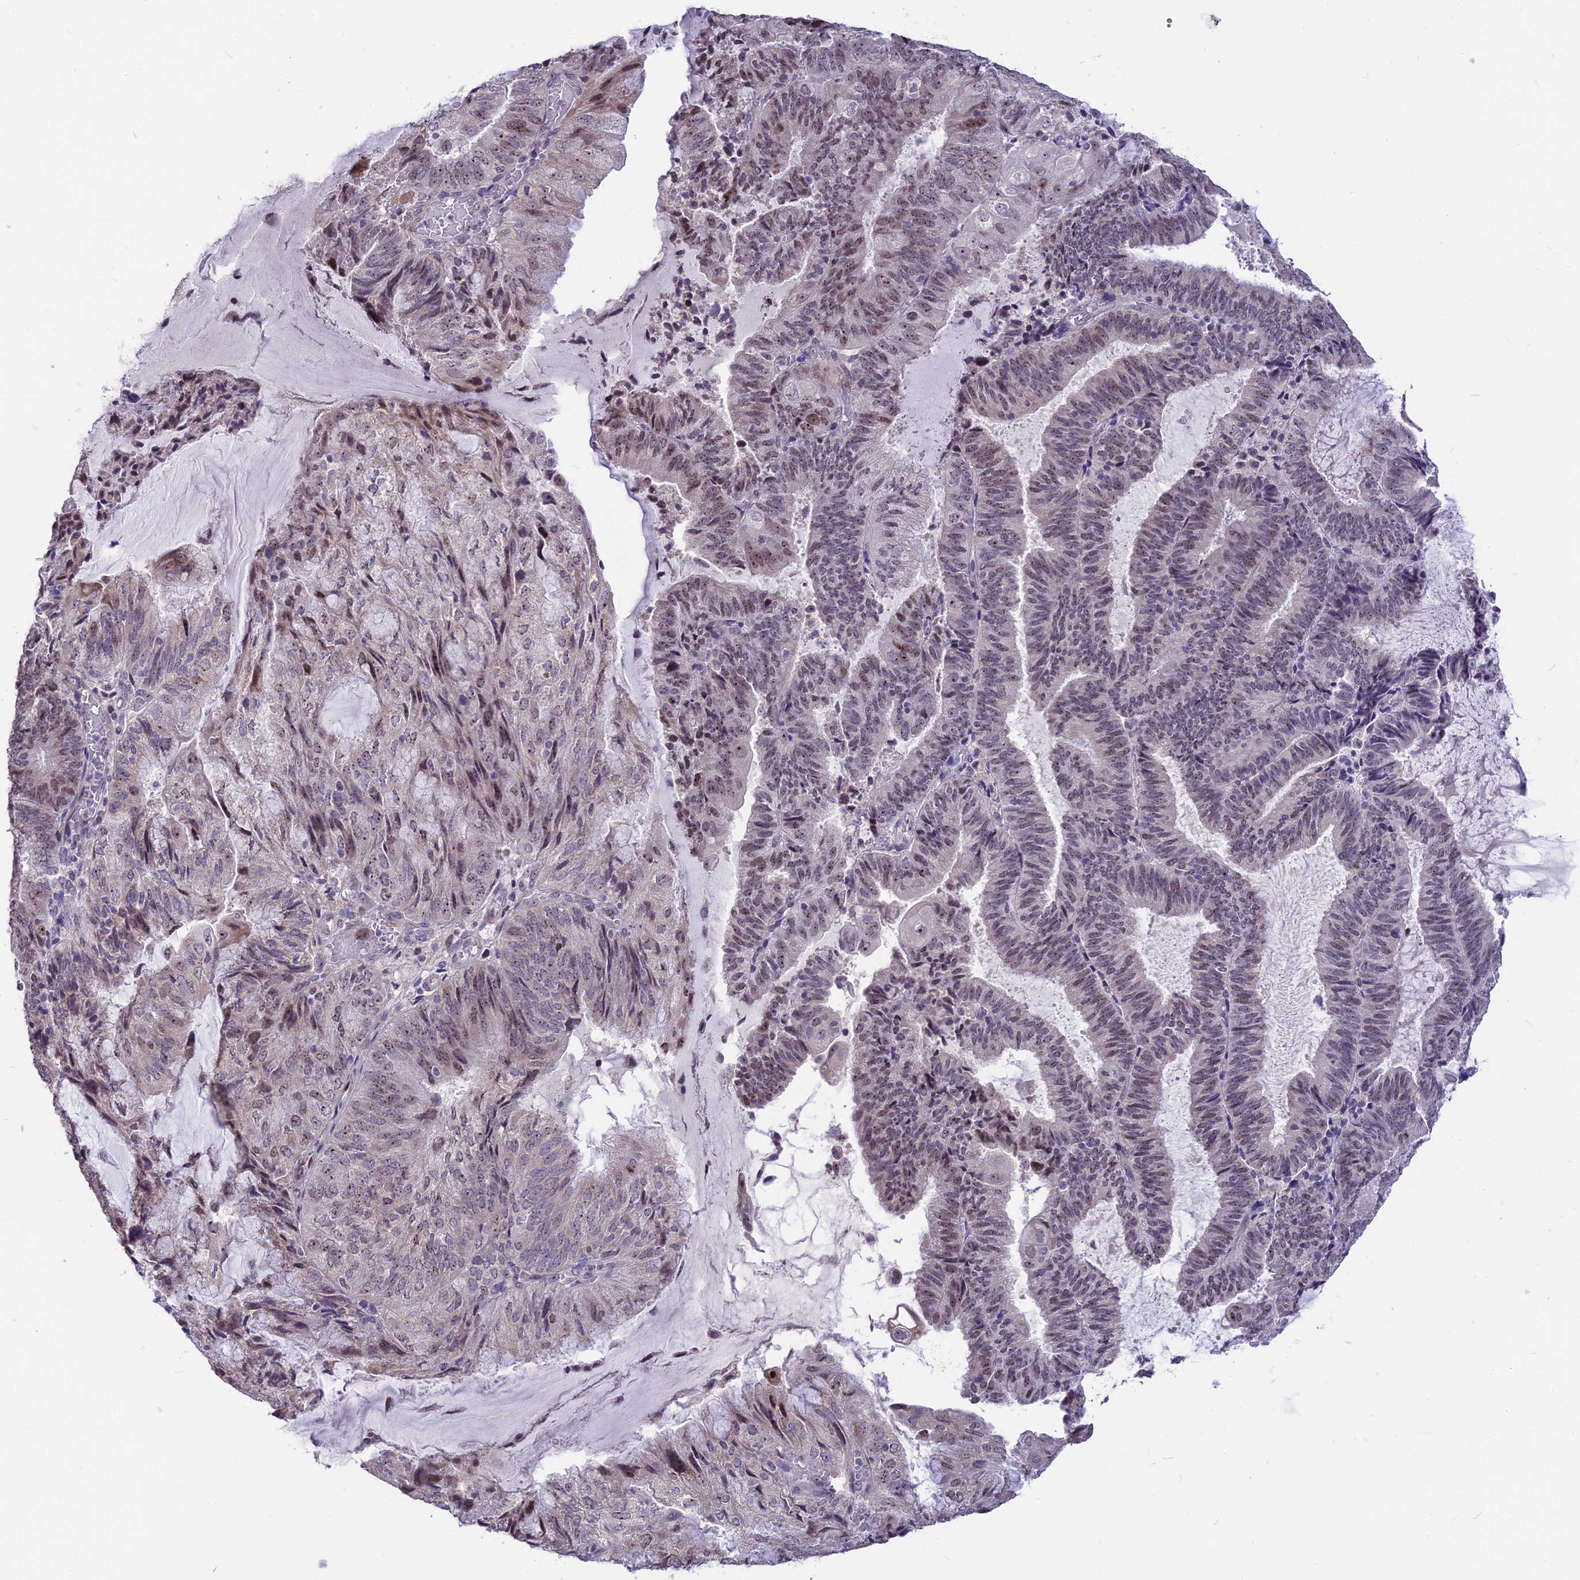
{"staining": {"intensity": "moderate", "quantity": "25%-75%", "location": "nuclear"}, "tissue": "endometrial cancer", "cell_type": "Tumor cells", "image_type": "cancer", "snomed": [{"axis": "morphology", "description": "Adenocarcinoma, NOS"}, {"axis": "topography", "description": "Endometrium"}], "caption": "Adenocarcinoma (endometrial) stained with DAB IHC reveals medium levels of moderate nuclear expression in approximately 25%-75% of tumor cells.", "gene": "CMSS1", "patient": {"sex": "female", "age": 81}}